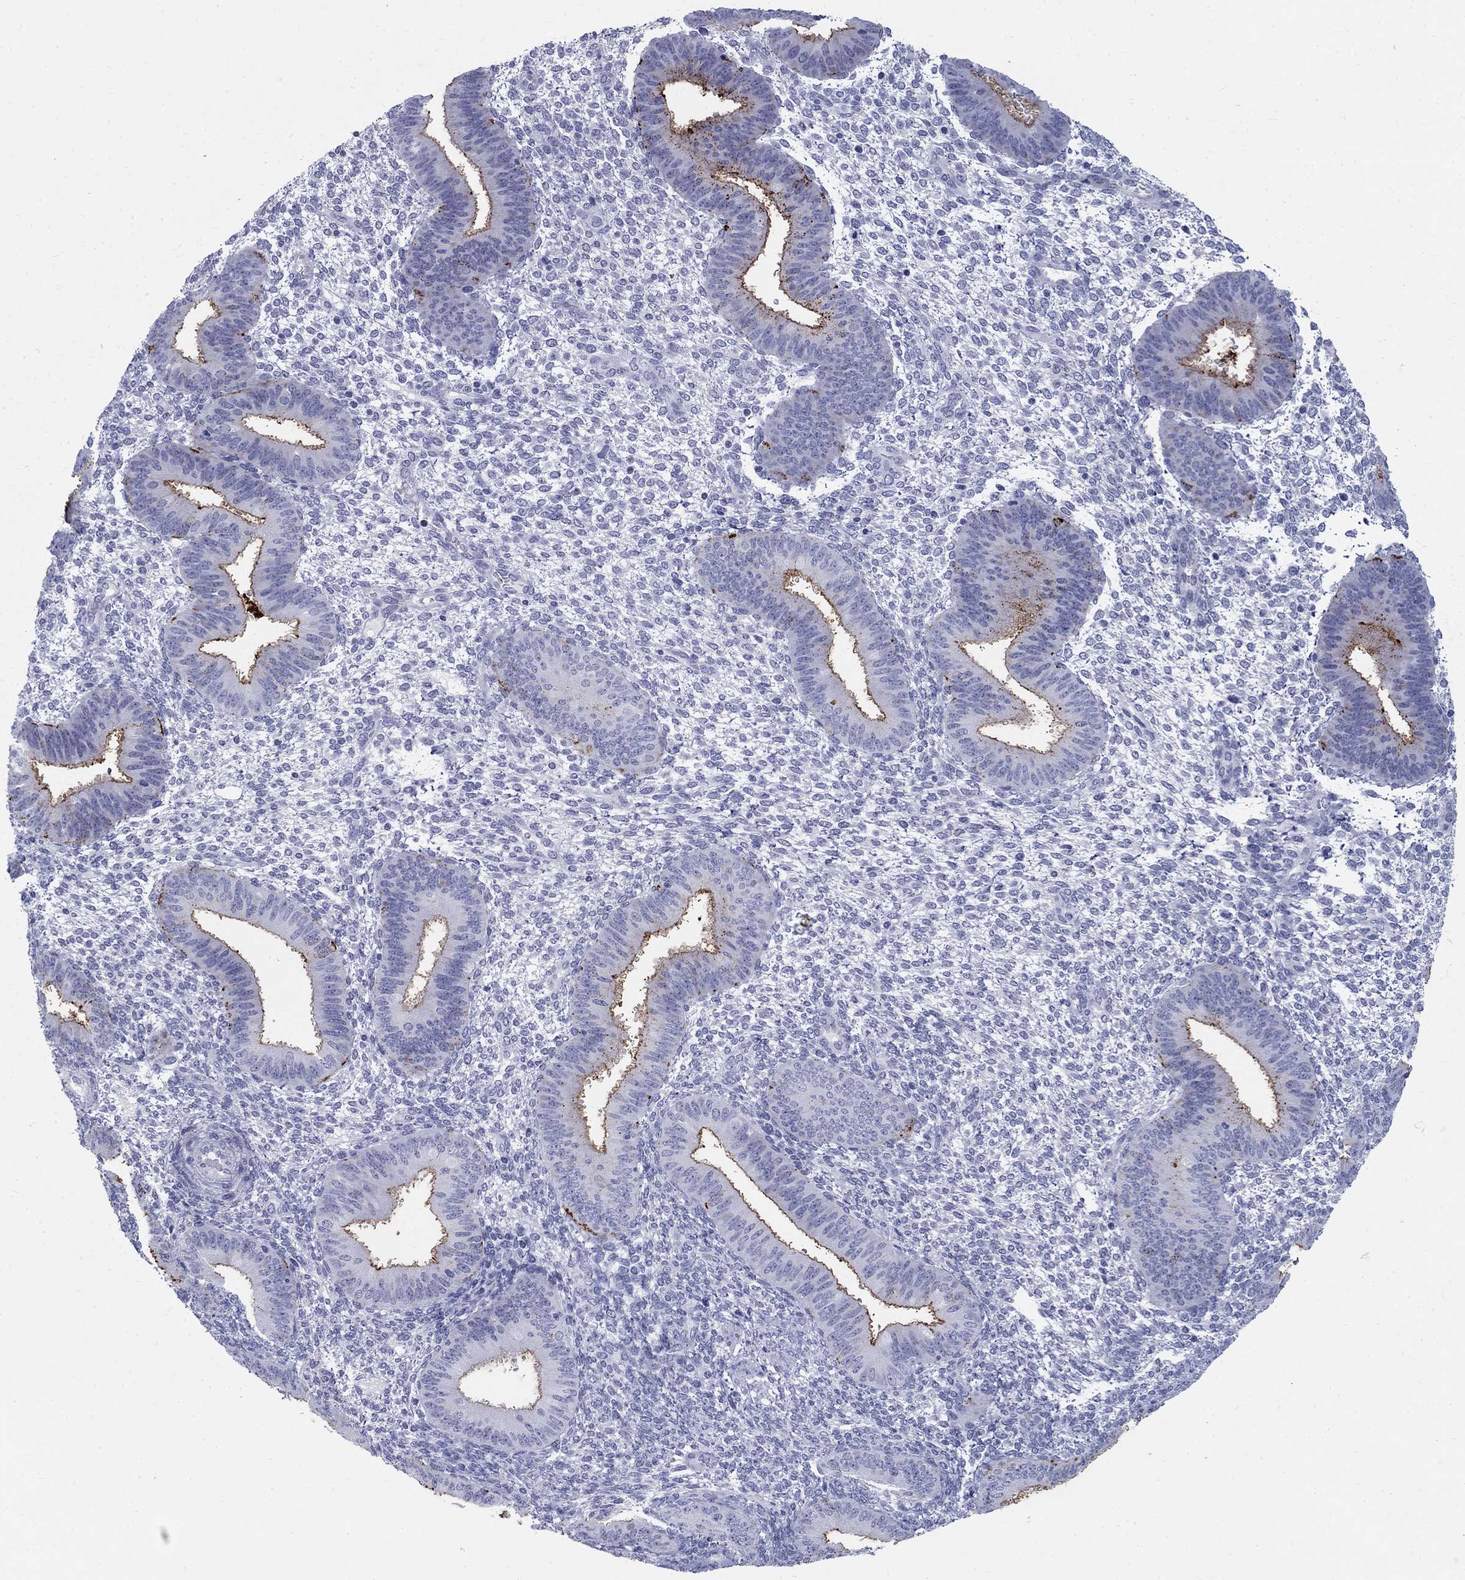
{"staining": {"intensity": "negative", "quantity": "none", "location": "none"}, "tissue": "endometrium", "cell_type": "Cells in endometrial stroma", "image_type": "normal", "snomed": [{"axis": "morphology", "description": "Normal tissue, NOS"}, {"axis": "topography", "description": "Endometrium"}], "caption": "Cells in endometrial stroma show no significant expression in normal endometrium. (Brightfield microscopy of DAB IHC at high magnification).", "gene": "C4orf19", "patient": {"sex": "female", "age": 39}}